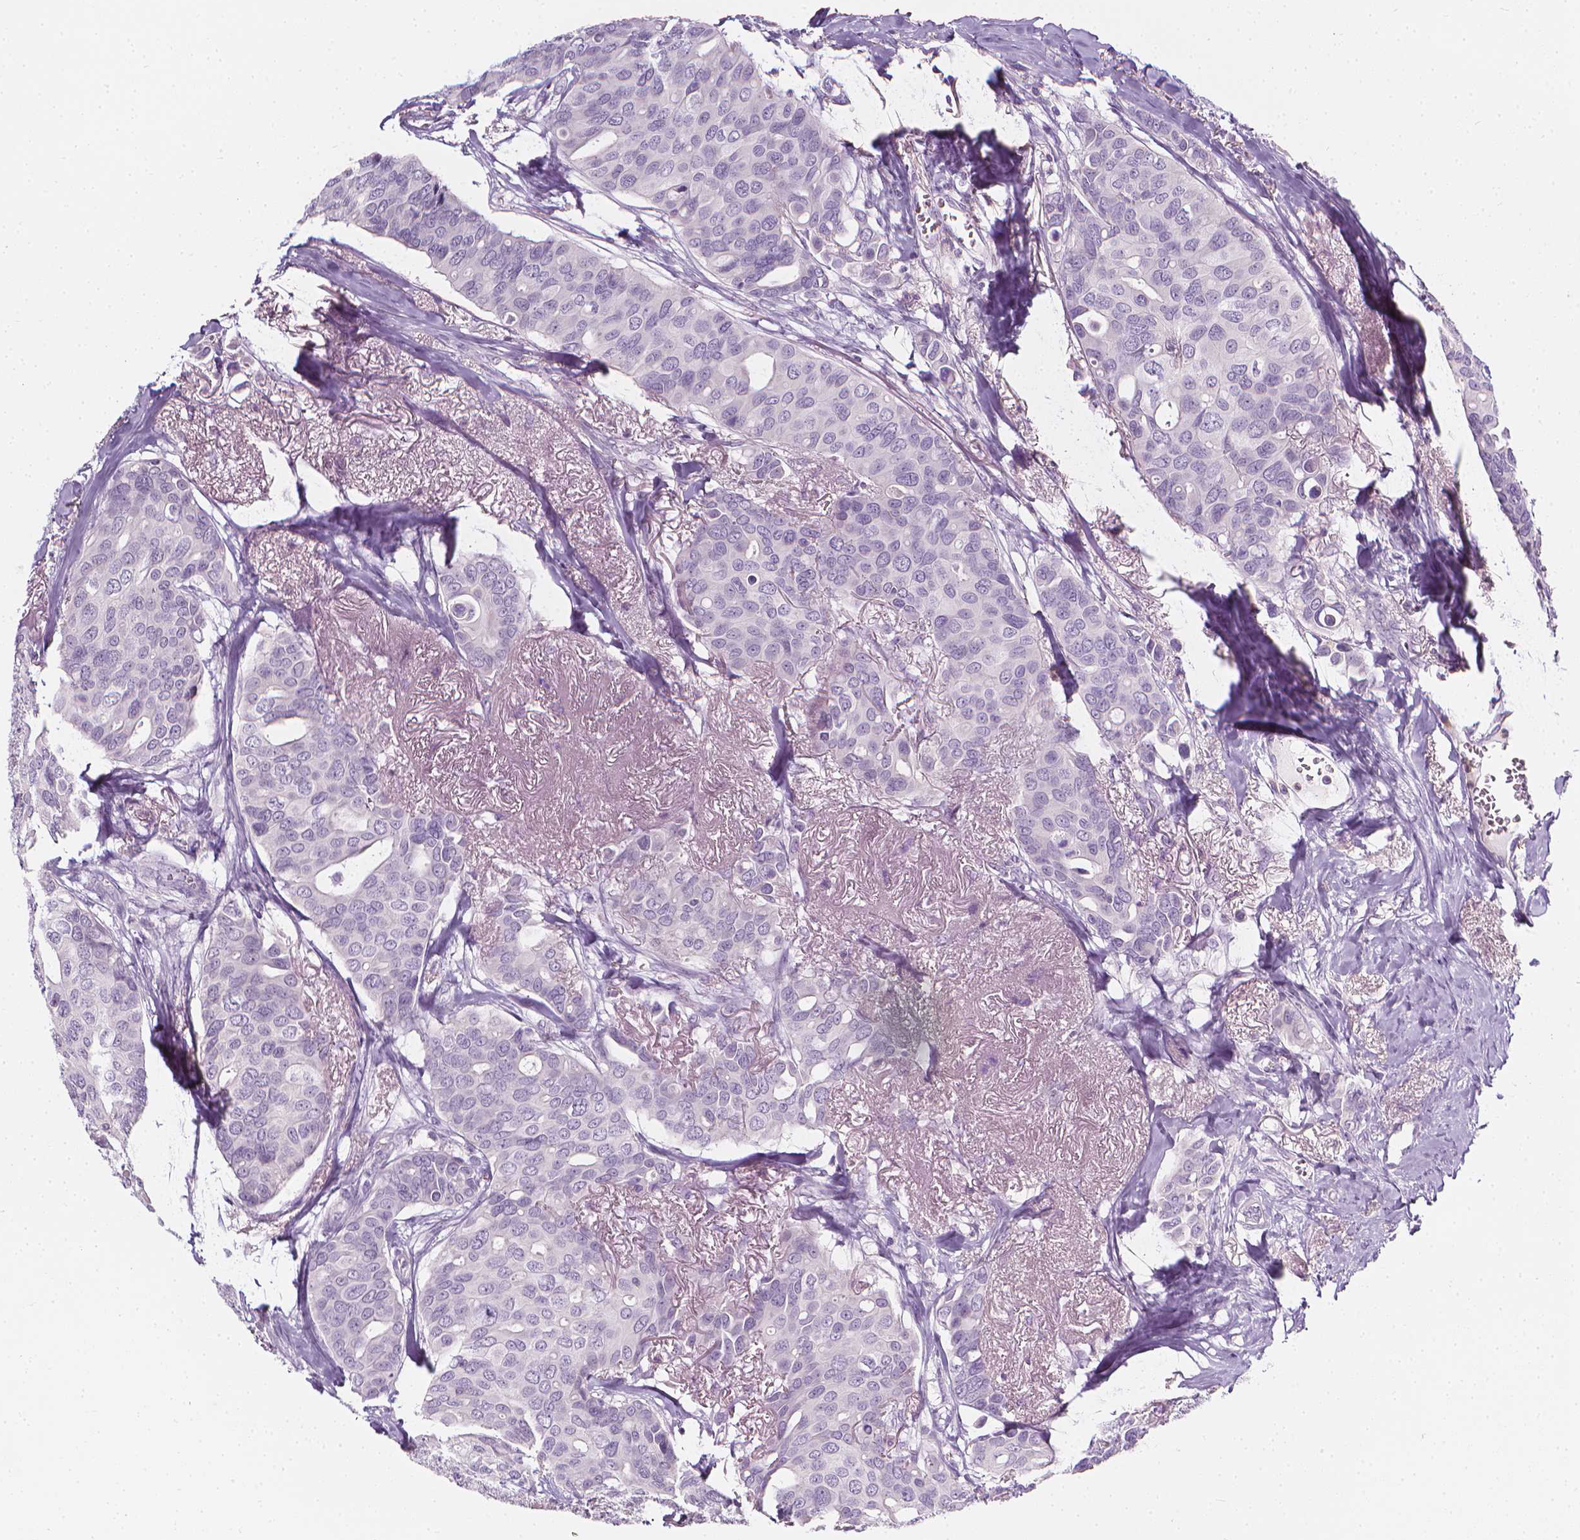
{"staining": {"intensity": "negative", "quantity": "none", "location": "none"}, "tissue": "breast cancer", "cell_type": "Tumor cells", "image_type": "cancer", "snomed": [{"axis": "morphology", "description": "Duct carcinoma"}, {"axis": "topography", "description": "Breast"}], "caption": "This is an immunohistochemistry (IHC) micrograph of human breast invasive ductal carcinoma. There is no expression in tumor cells.", "gene": "DCAF8L1", "patient": {"sex": "female", "age": 54}}